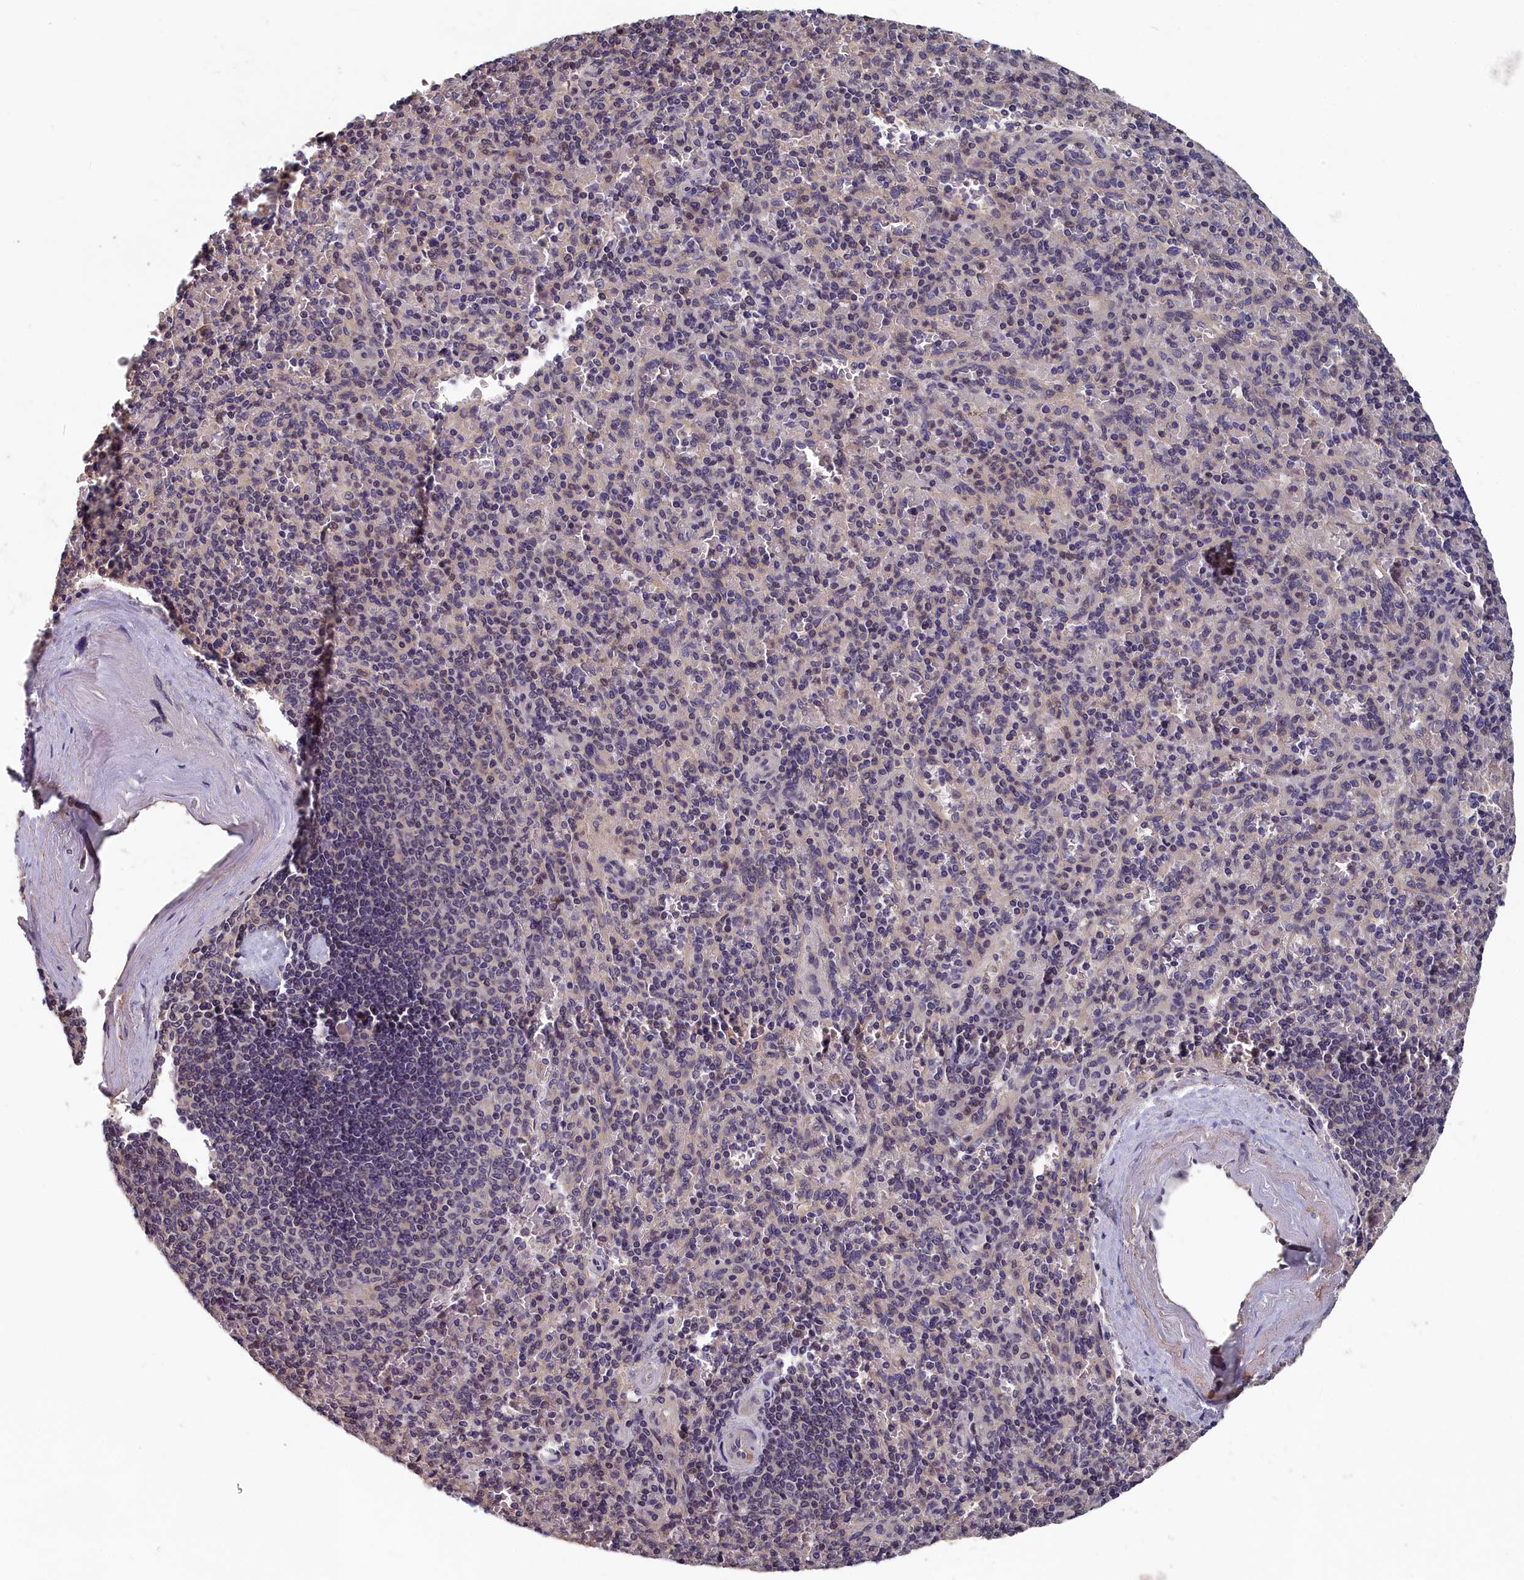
{"staining": {"intensity": "negative", "quantity": "none", "location": "none"}, "tissue": "spleen", "cell_type": "Cells in red pulp", "image_type": "normal", "snomed": [{"axis": "morphology", "description": "Normal tissue, NOS"}, {"axis": "topography", "description": "Spleen"}], "caption": "Immunohistochemical staining of normal spleen exhibits no significant expression in cells in red pulp.", "gene": "TMEM116", "patient": {"sex": "male", "age": 82}}